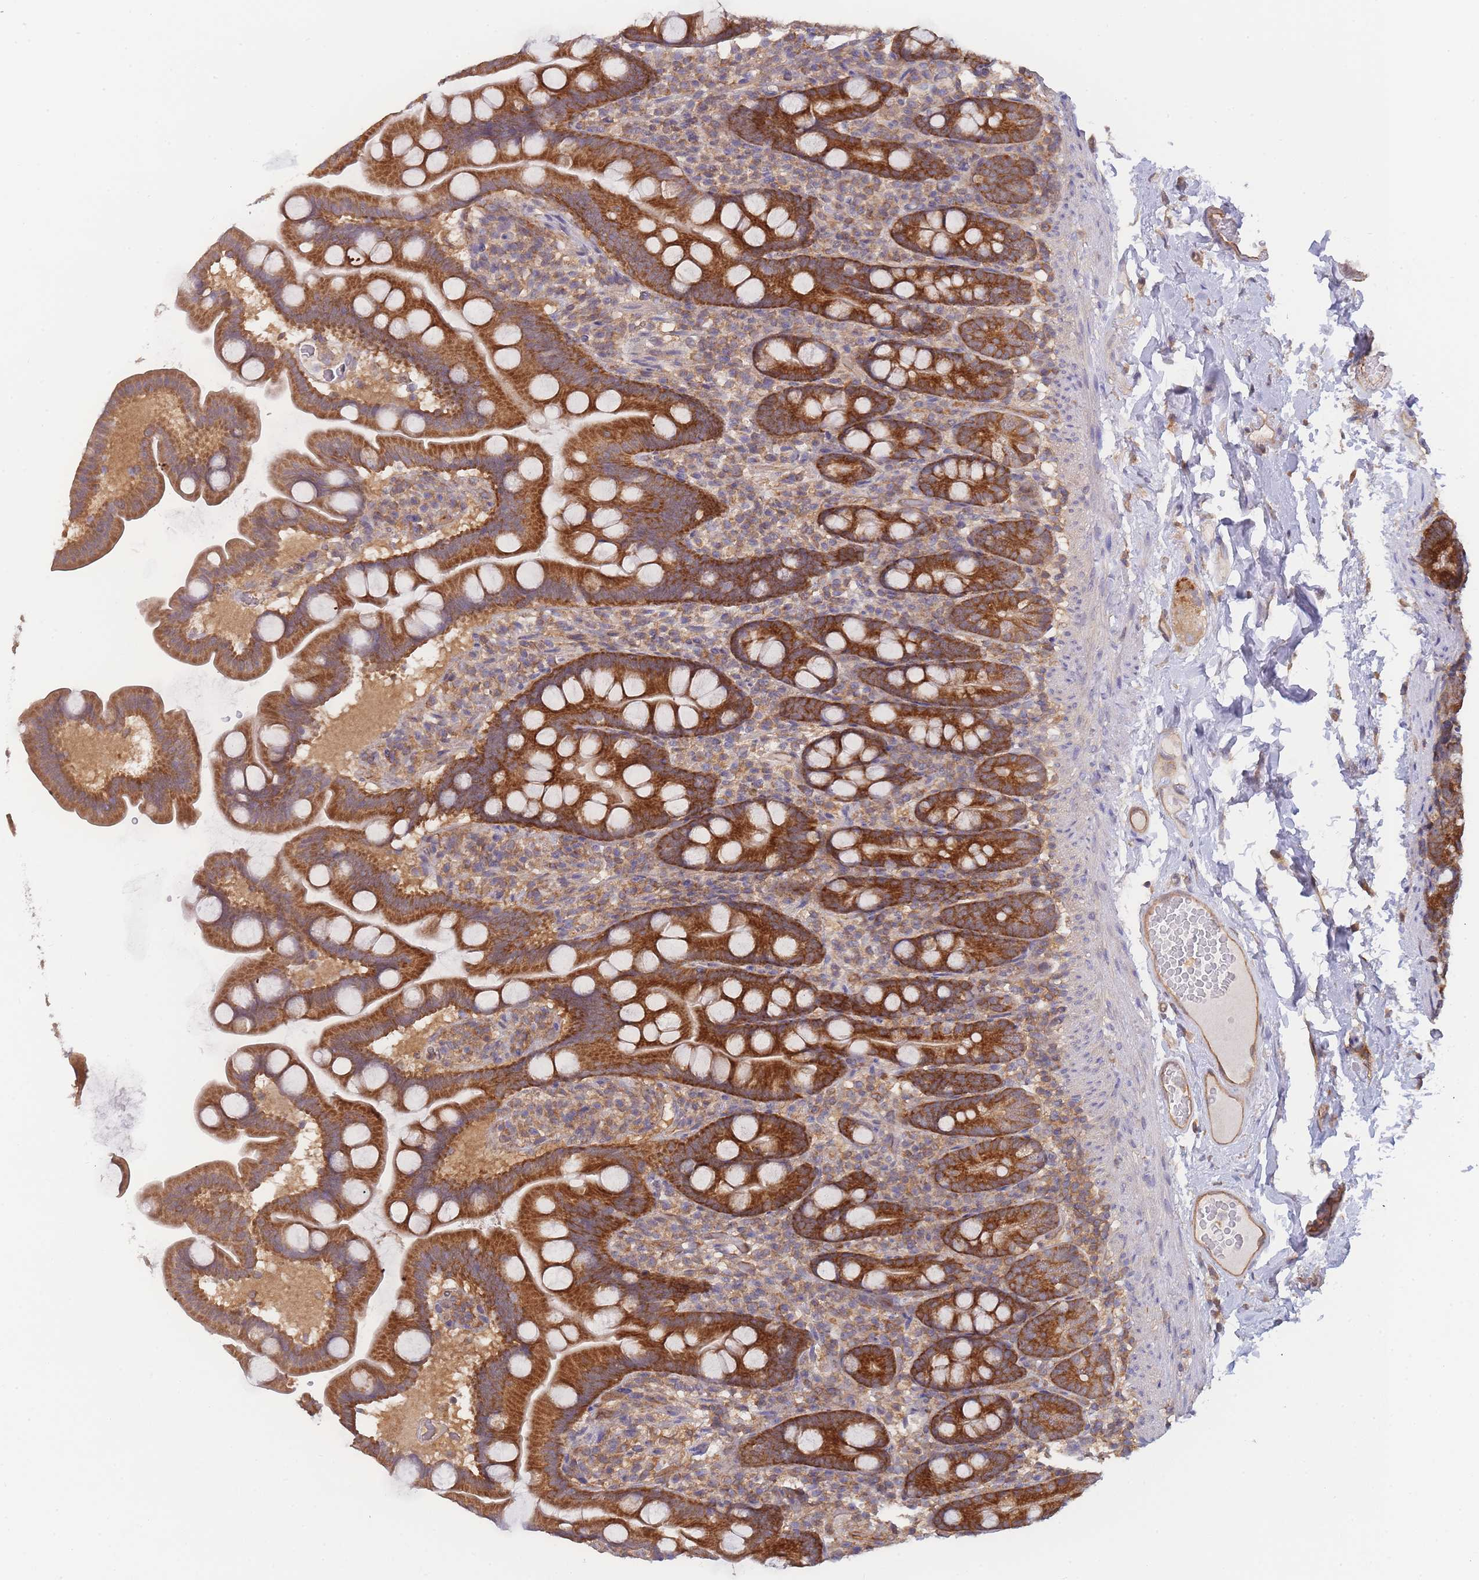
{"staining": {"intensity": "strong", "quantity": ">75%", "location": "cytoplasmic/membranous"}, "tissue": "small intestine", "cell_type": "Glandular cells", "image_type": "normal", "snomed": [{"axis": "morphology", "description": "Normal tissue, NOS"}, {"axis": "topography", "description": "Small intestine"}], "caption": "Brown immunohistochemical staining in normal human small intestine exhibits strong cytoplasmic/membranous positivity in about >75% of glandular cells. (DAB IHC, brown staining for protein, blue staining for nuclei).", "gene": "MRPS18B", "patient": {"sex": "female", "age": 68}}